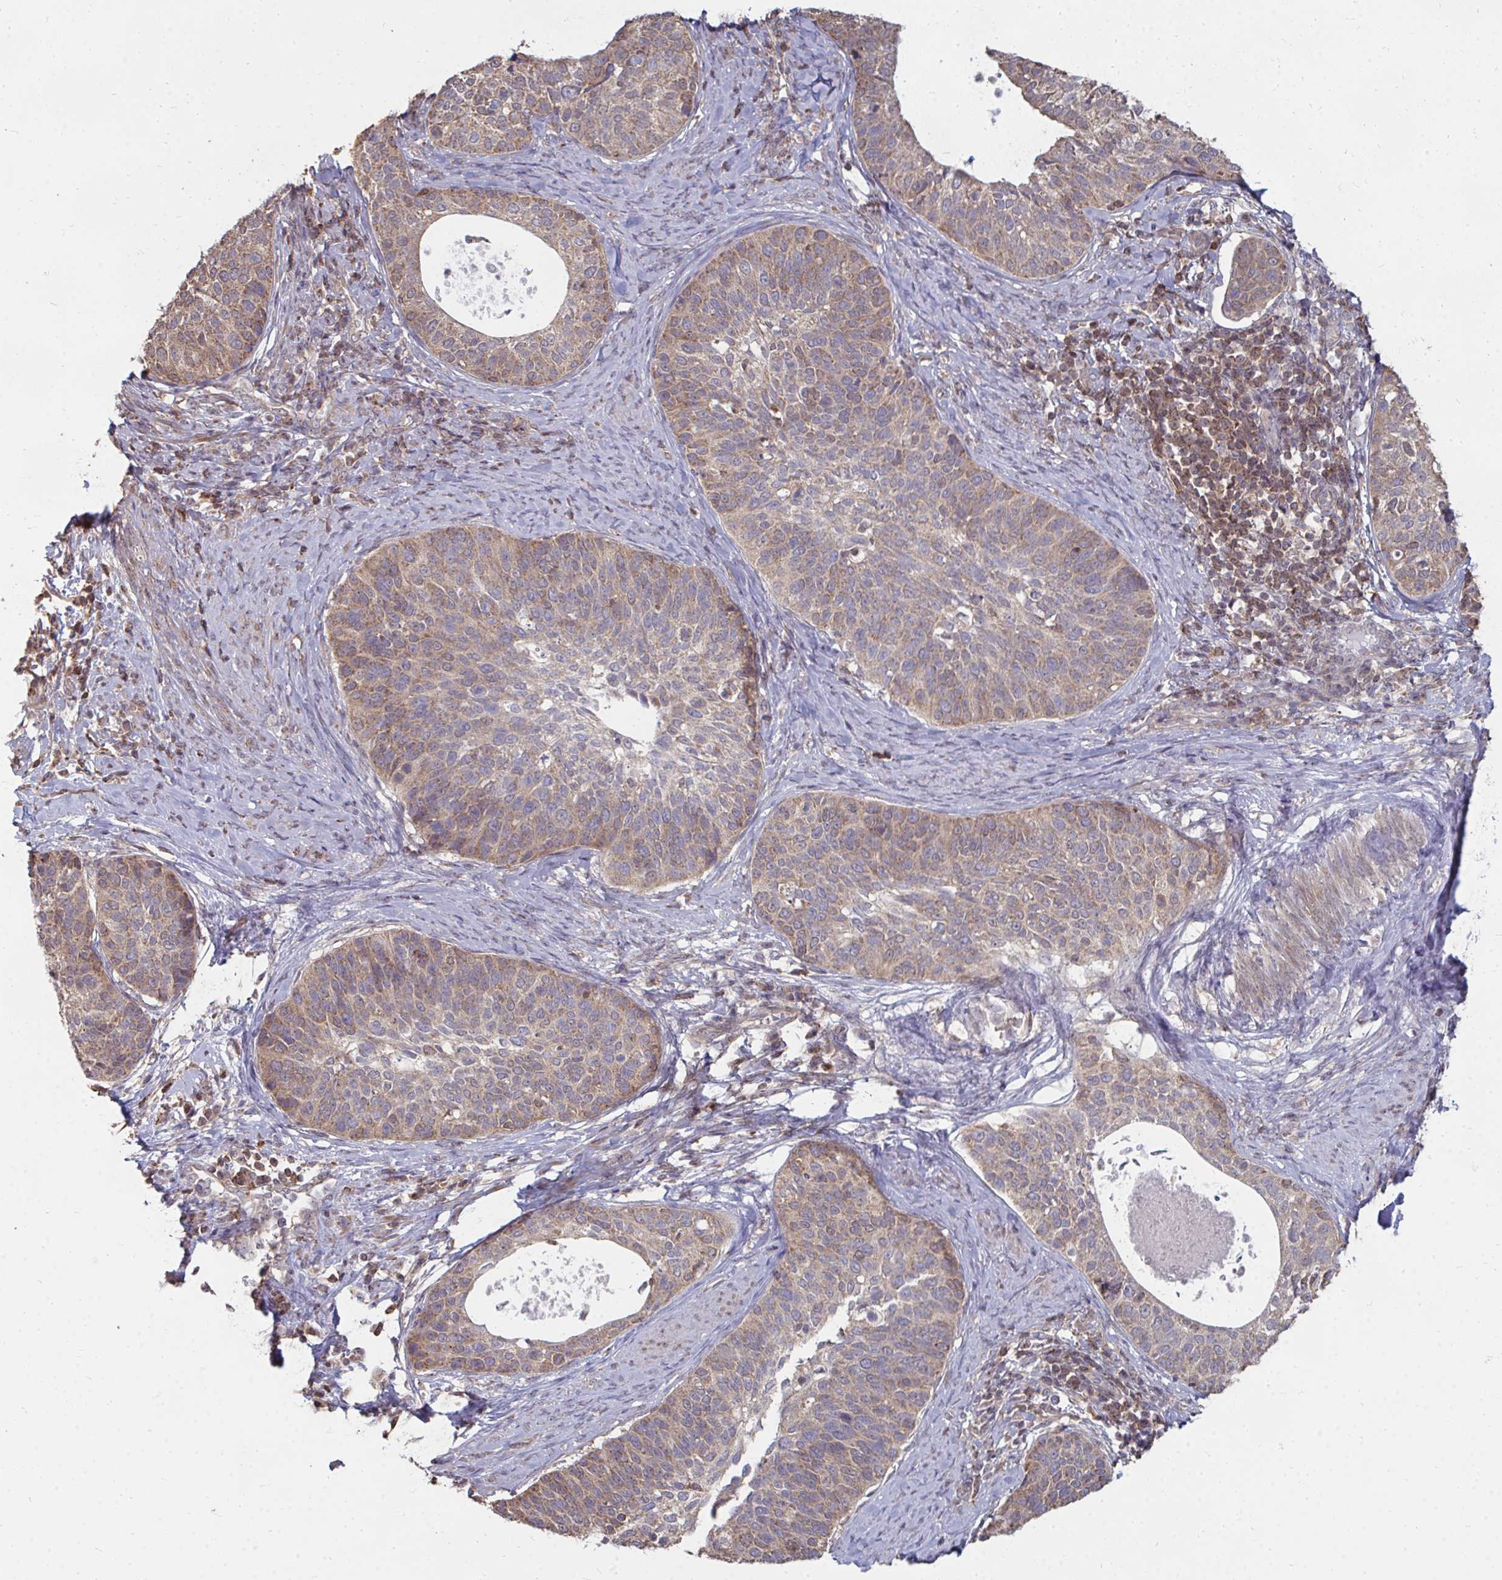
{"staining": {"intensity": "weak", "quantity": ">75%", "location": "cytoplasmic/membranous"}, "tissue": "cervical cancer", "cell_type": "Tumor cells", "image_type": "cancer", "snomed": [{"axis": "morphology", "description": "Squamous cell carcinoma, NOS"}, {"axis": "topography", "description": "Cervix"}], "caption": "Immunohistochemistry (IHC) photomicrograph of cervical cancer stained for a protein (brown), which demonstrates low levels of weak cytoplasmic/membranous expression in approximately >75% of tumor cells.", "gene": "DNAJA2", "patient": {"sex": "female", "age": 69}}